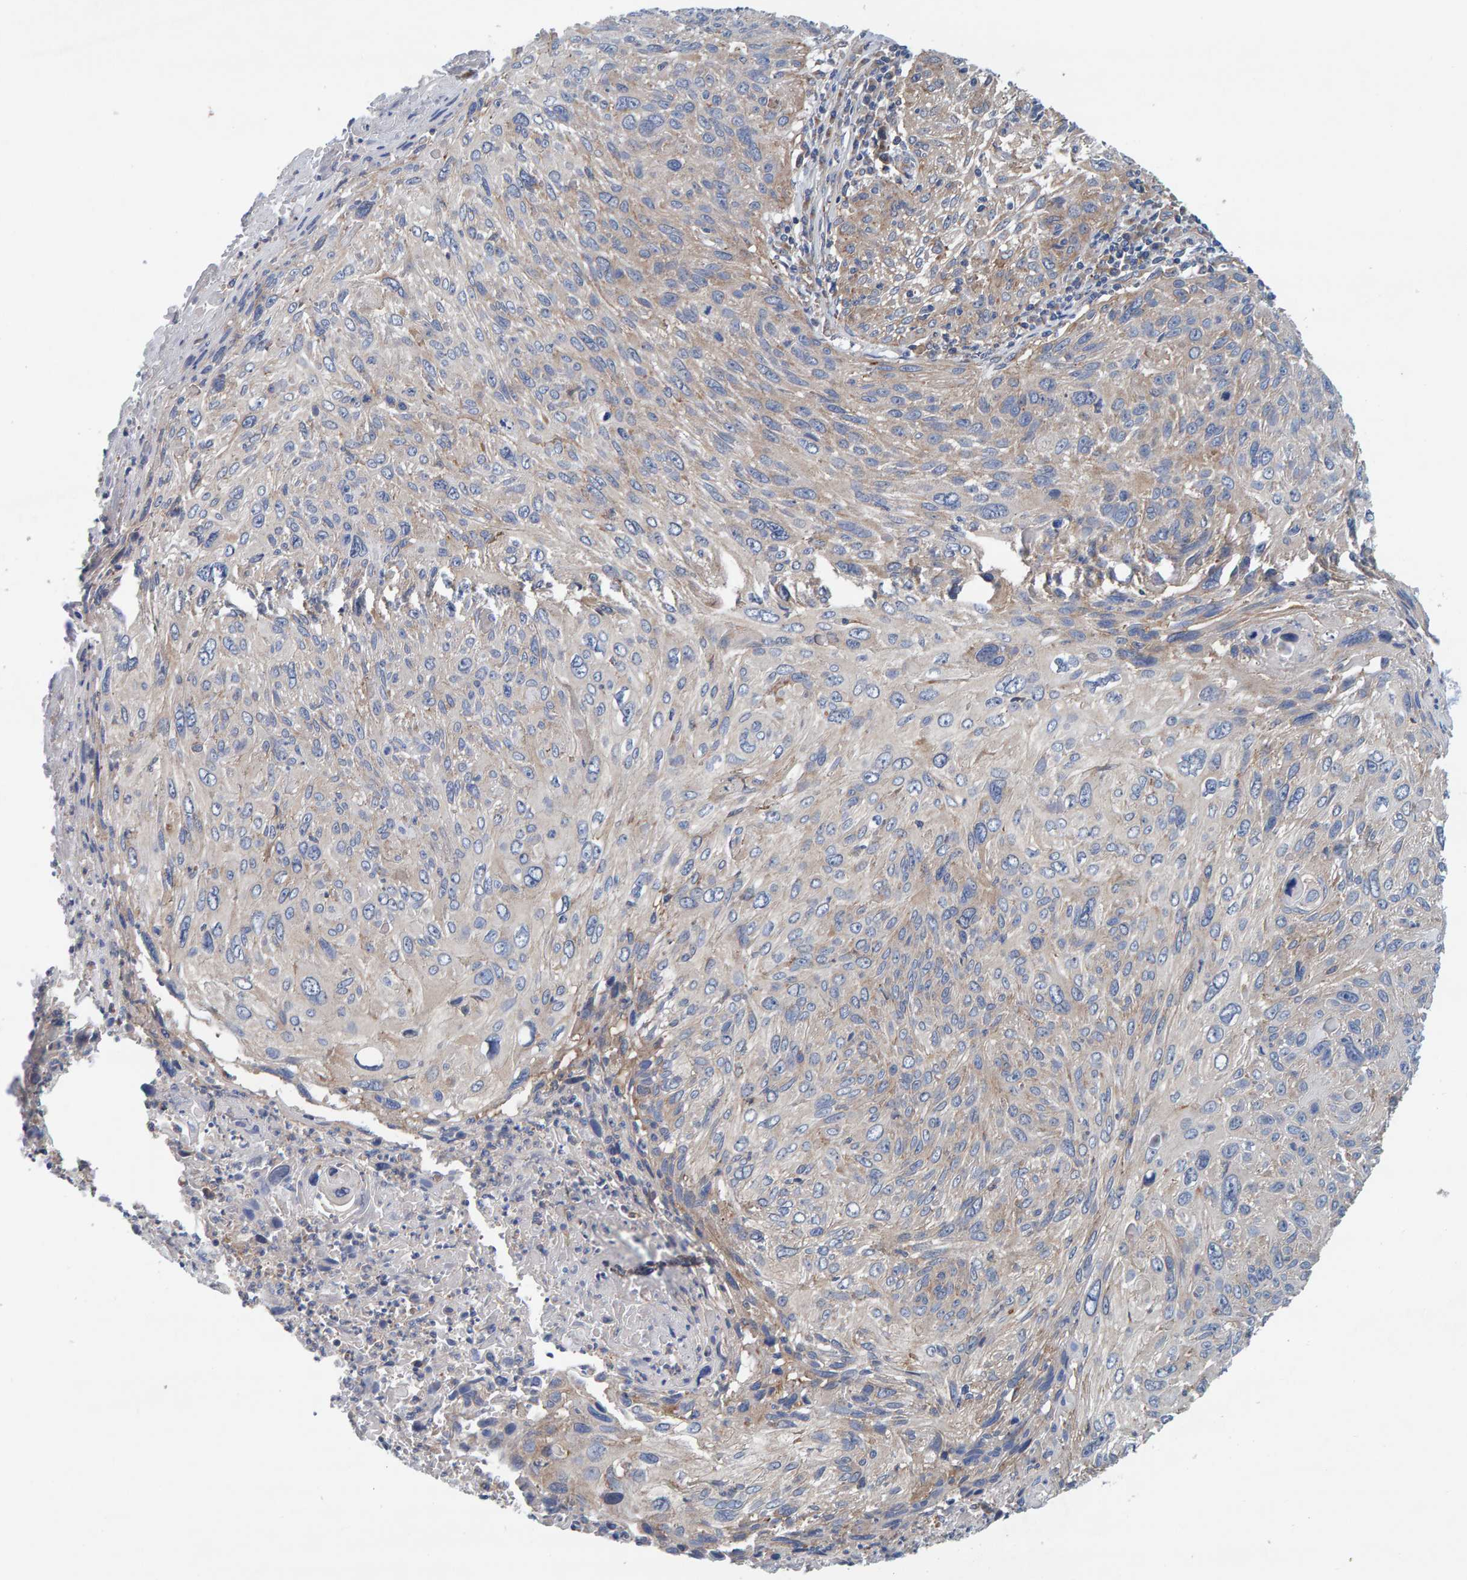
{"staining": {"intensity": "weak", "quantity": "<25%", "location": "cytoplasmic/membranous"}, "tissue": "cervical cancer", "cell_type": "Tumor cells", "image_type": "cancer", "snomed": [{"axis": "morphology", "description": "Squamous cell carcinoma, NOS"}, {"axis": "topography", "description": "Cervix"}], "caption": "Squamous cell carcinoma (cervical) was stained to show a protein in brown. There is no significant expression in tumor cells.", "gene": "MKLN1", "patient": {"sex": "female", "age": 51}}